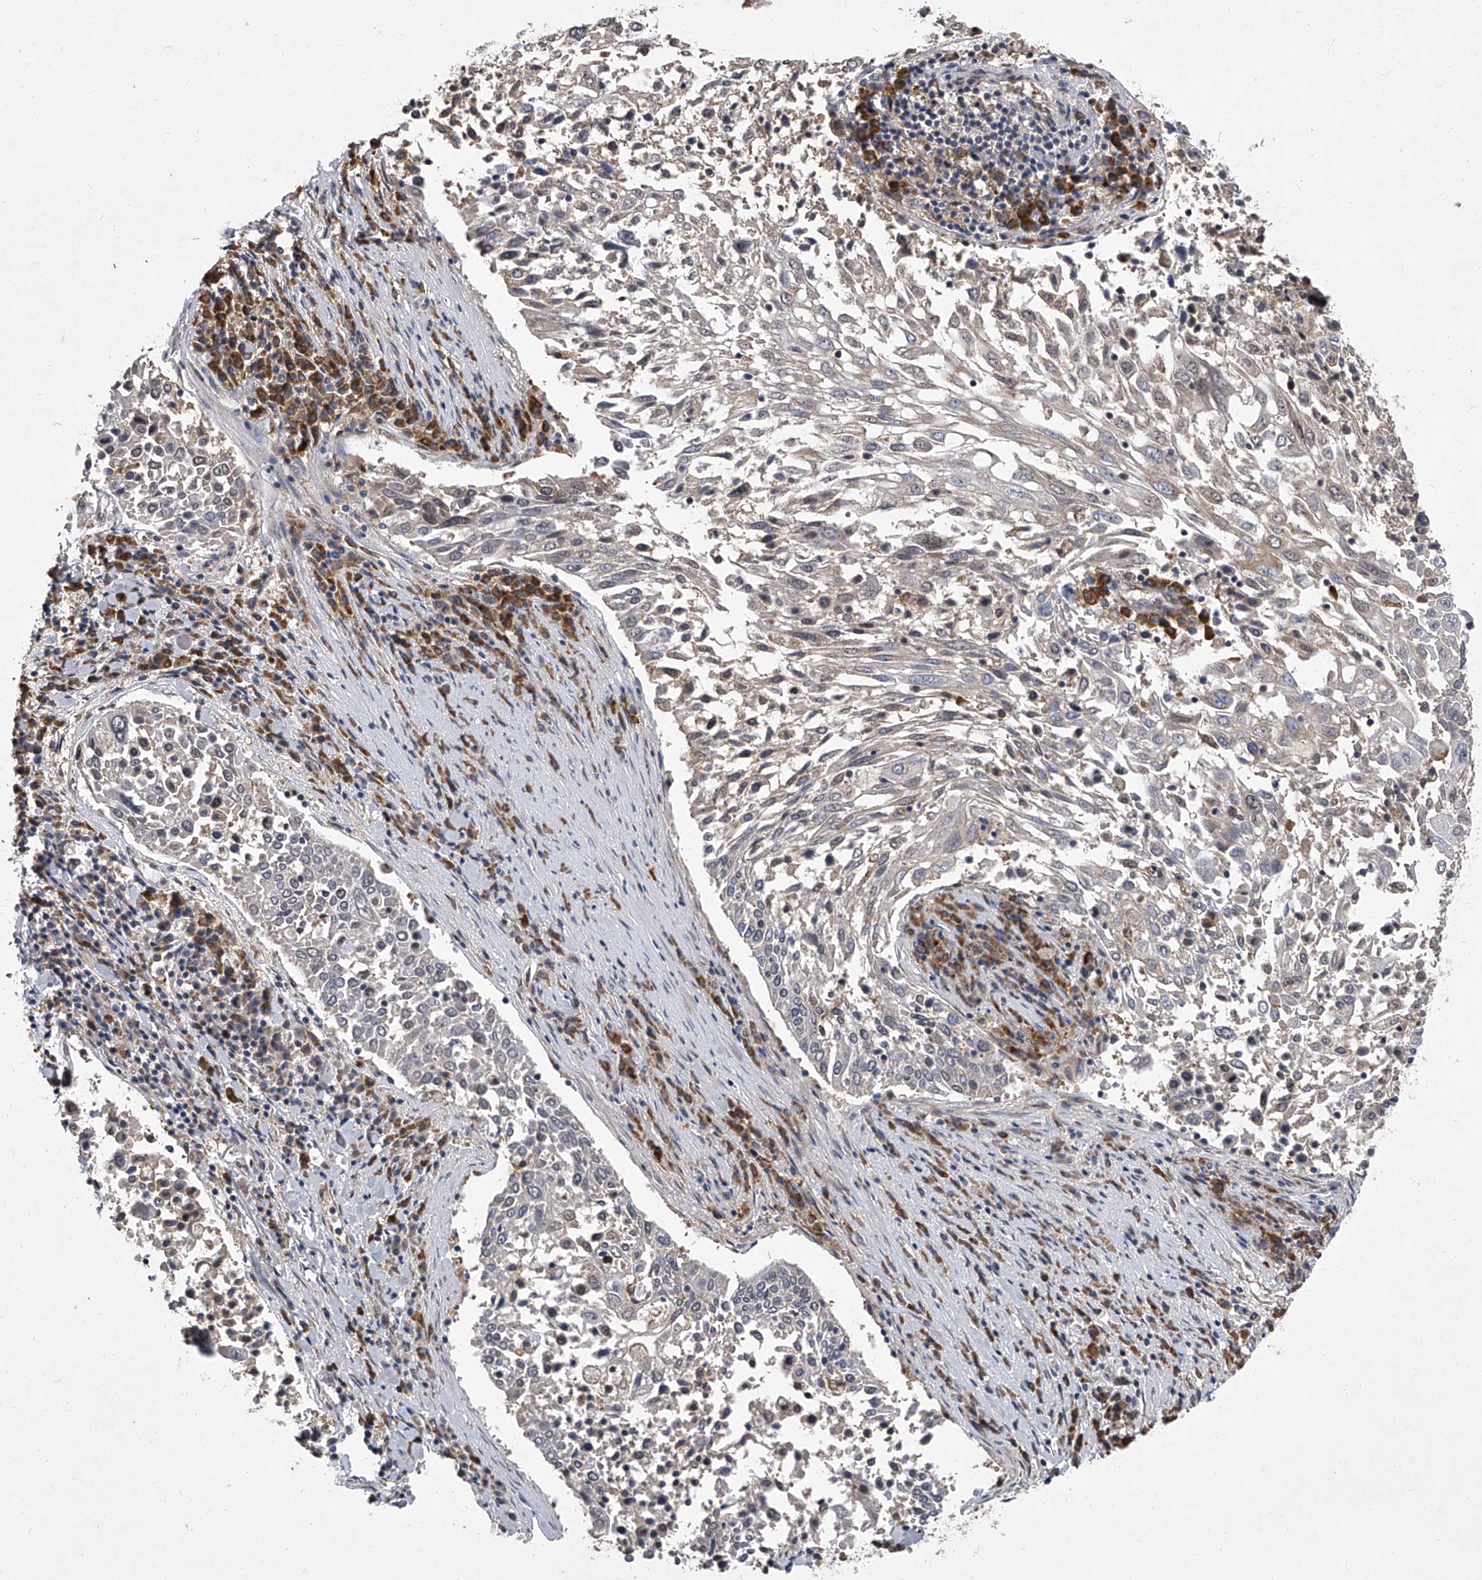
{"staining": {"intensity": "negative", "quantity": "none", "location": "none"}, "tissue": "lung cancer", "cell_type": "Tumor cells", "image_type": "cancer", "snomed": [{"axis": "morphology", "description": "Squamous cell carcinoma, NOS"}, {"axis": "topography", "description": "Lung"}], "caption": "Histopathology image shows no significant protein positivity in tumor cells of lung cancer (squamous cell carcinoma).", "gene": "EIF2S2", "patient": {"sex": "male", "age": 65}}